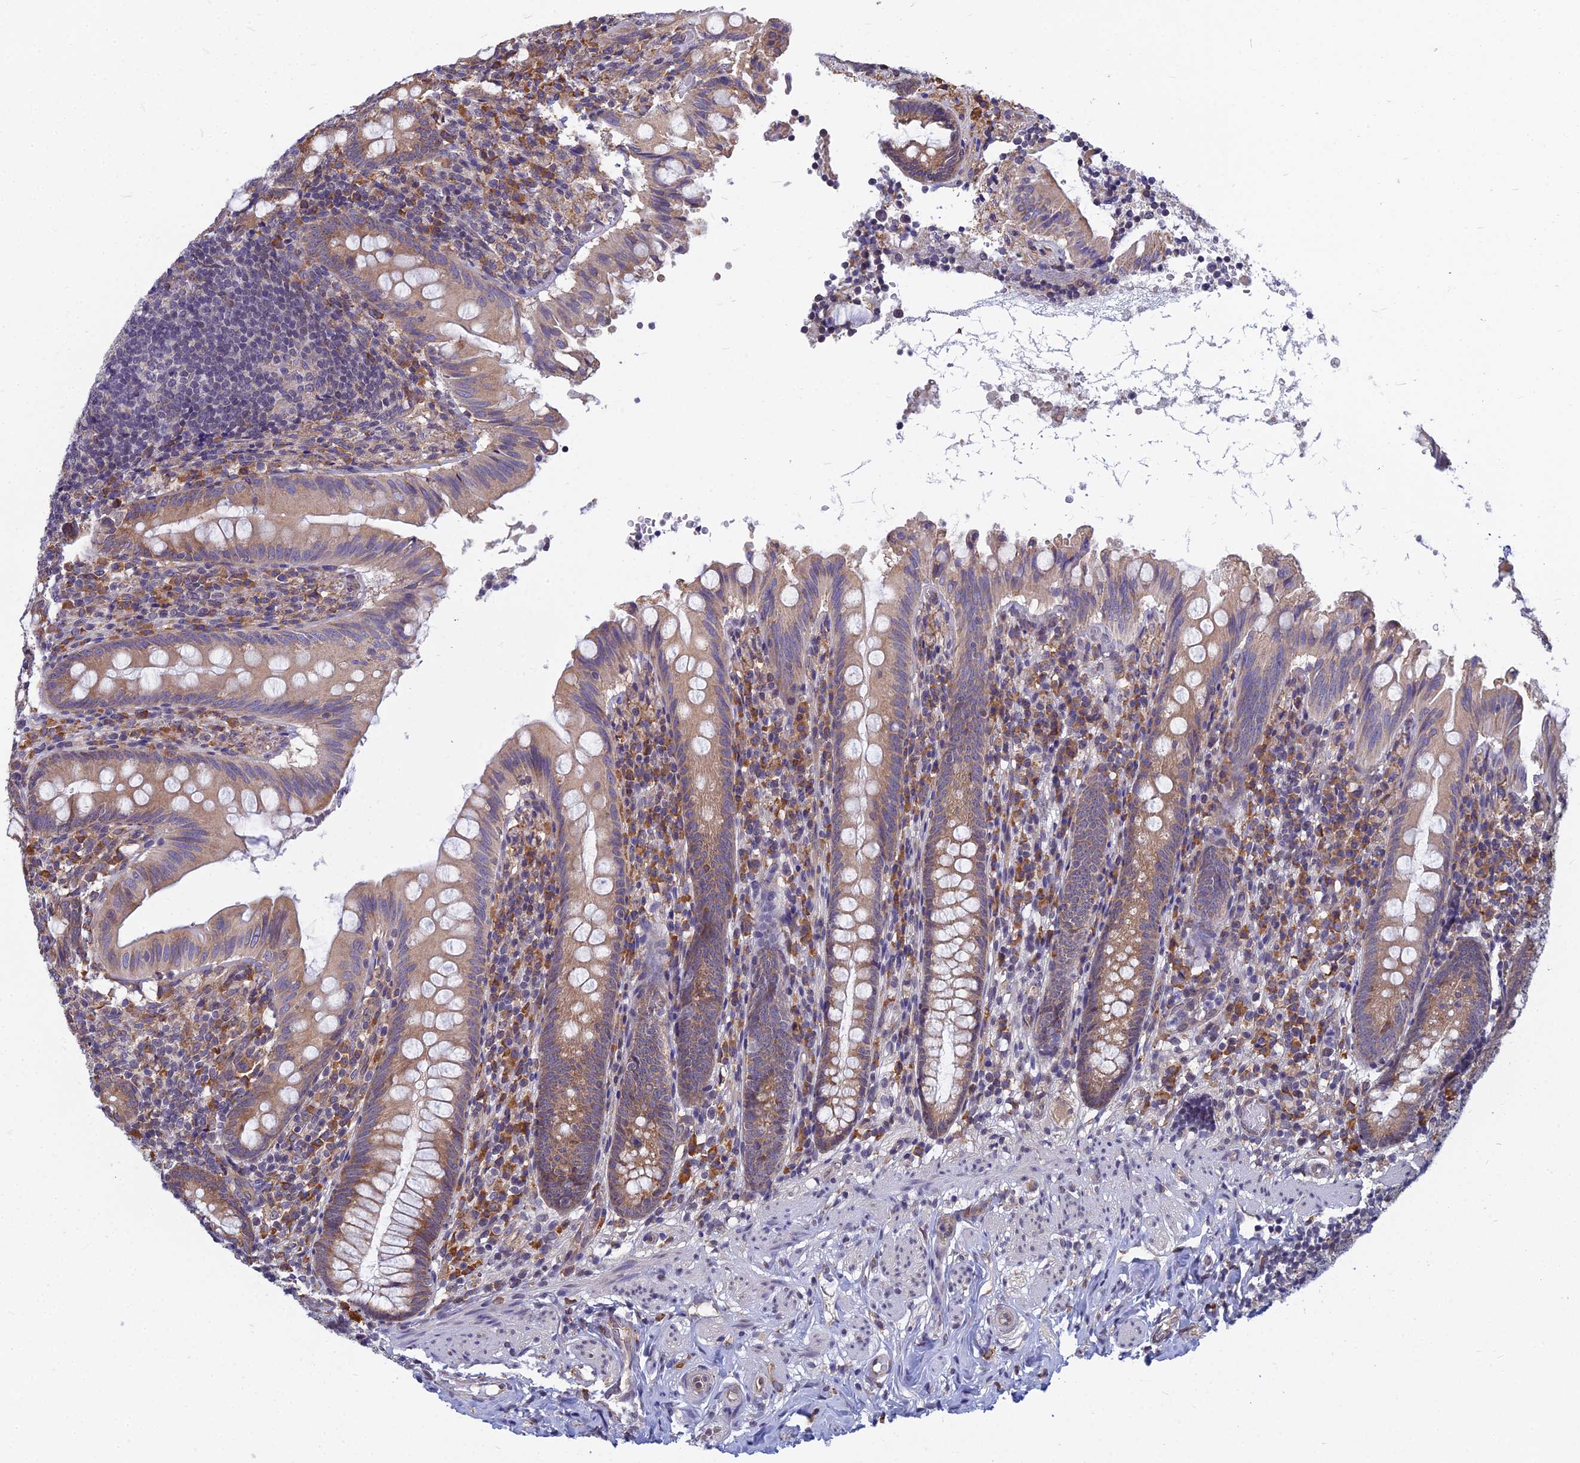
{"staining": {"intensity": "moderate", "quantity": ">75%", "location": "cytoplasmic/membranous"}, "tissue": "appendix", "cell_type": "Glandular cells", "image_type": "normal", "snomed": [{"axis": "morphology", "description": "Normal tissue, NOS"}, {"axis": "topography", "description": "Appendix"}], "caption": "The immunohistochemical stain highlights moderate cytoplasmic/membranous expression in glandular cells of unremarkable appendix. (DAB = brown stain, brightfield microscopy at high magnification).", "gene": "KIAA1143", "patient": {"sex": "male", "age": 55}}